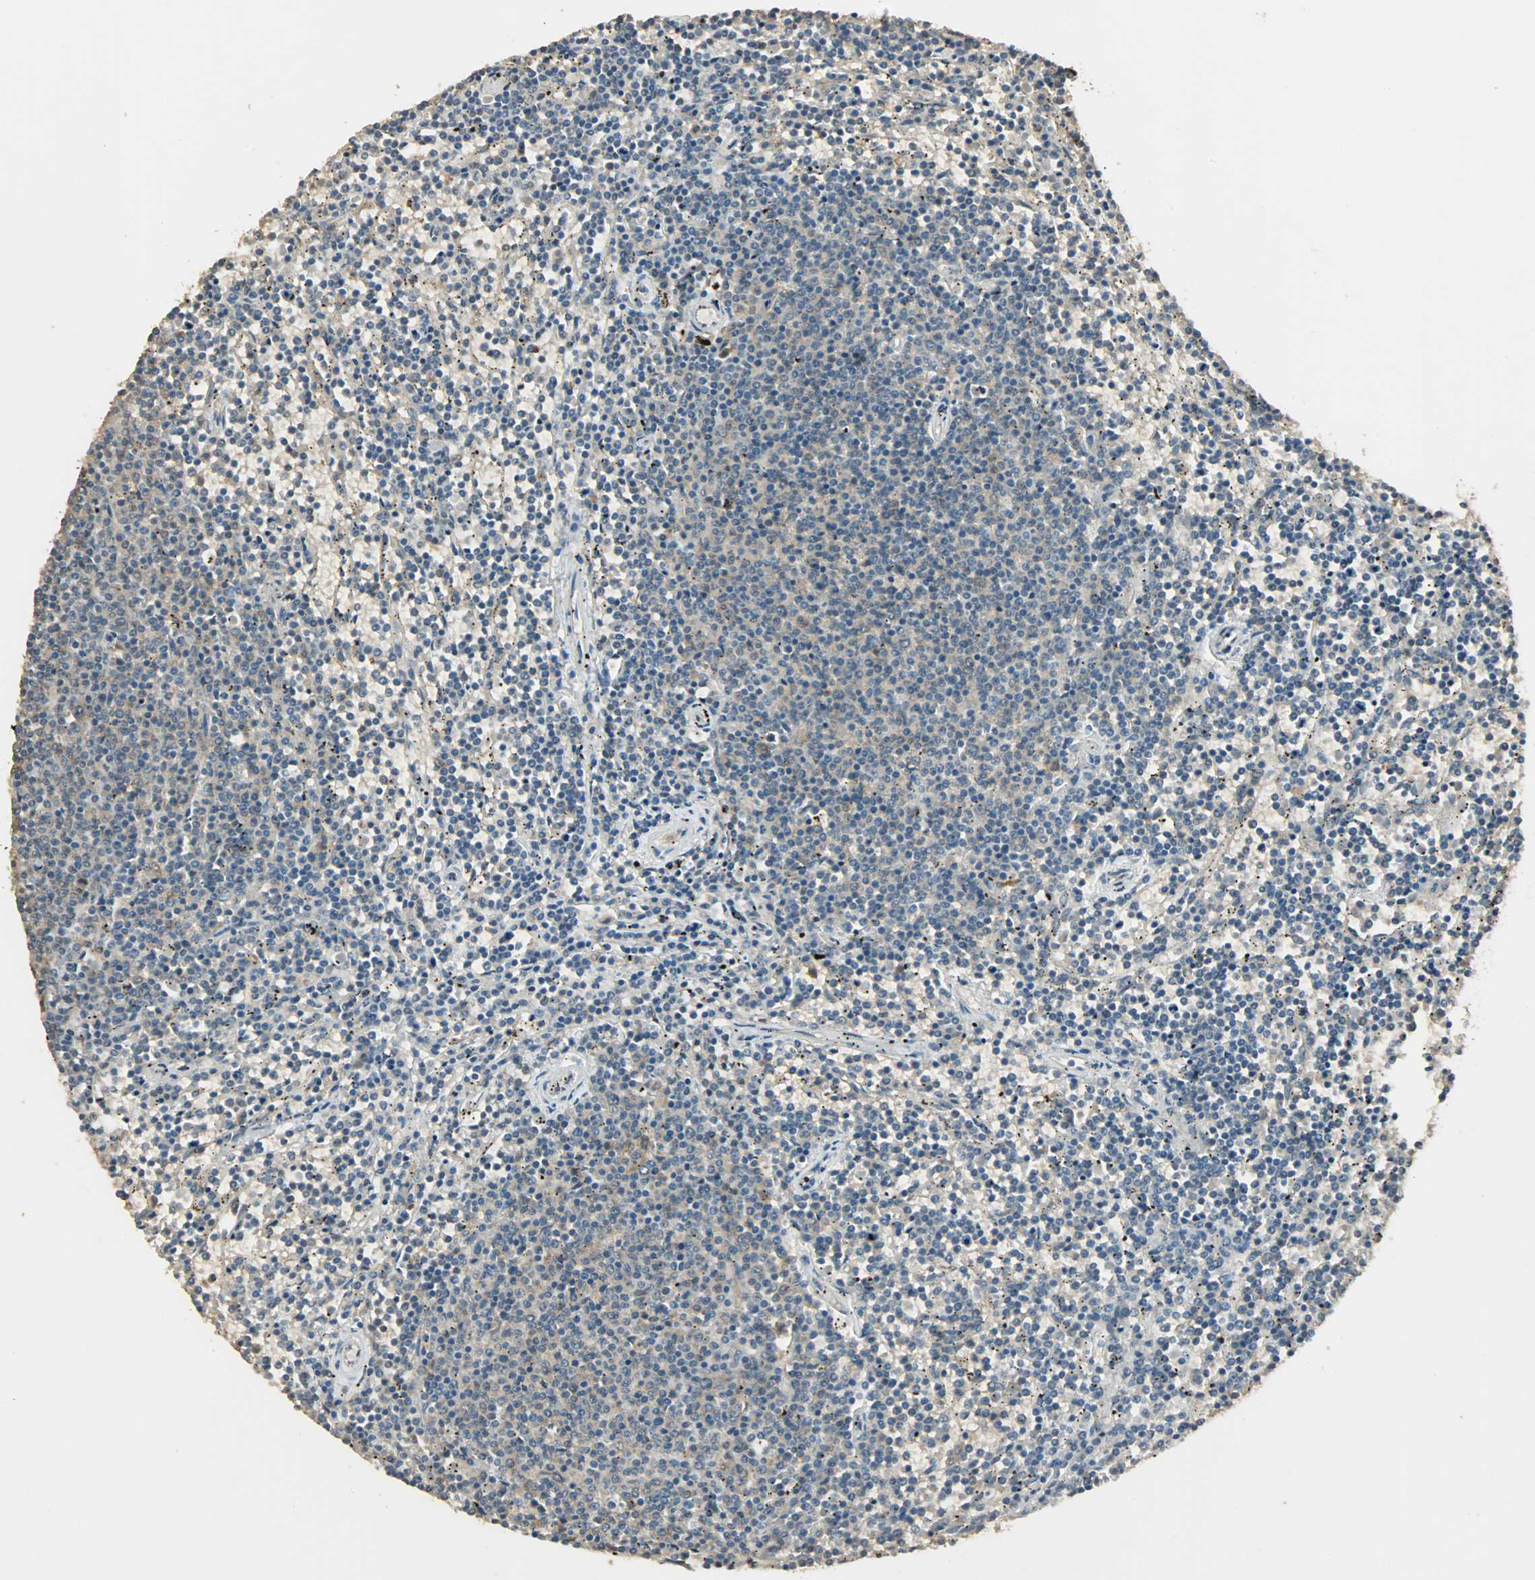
{"staining": {"intensity": "weak", "quantity": "25%-75%", "location": "cytoplasmic/membranous"}, "tissue": "lymphoma", "cell_type": "Tumor cells", "image_type": "cancer", "snomed": [{"axis": "morphology", "description": "Malignant lymphoma, non-Hodgkin's type, Low grade"}, {"axis": "topography", "description": "Spleen"}], "caption": "There is low levels of weak cytoplasmic/membranous positivity in tumor cells of lymphoma, as demonstrated by immunohistochemical staining (brown color).", "gene": "PRMT5", "patient": {"sex": "female", "age": 50}}